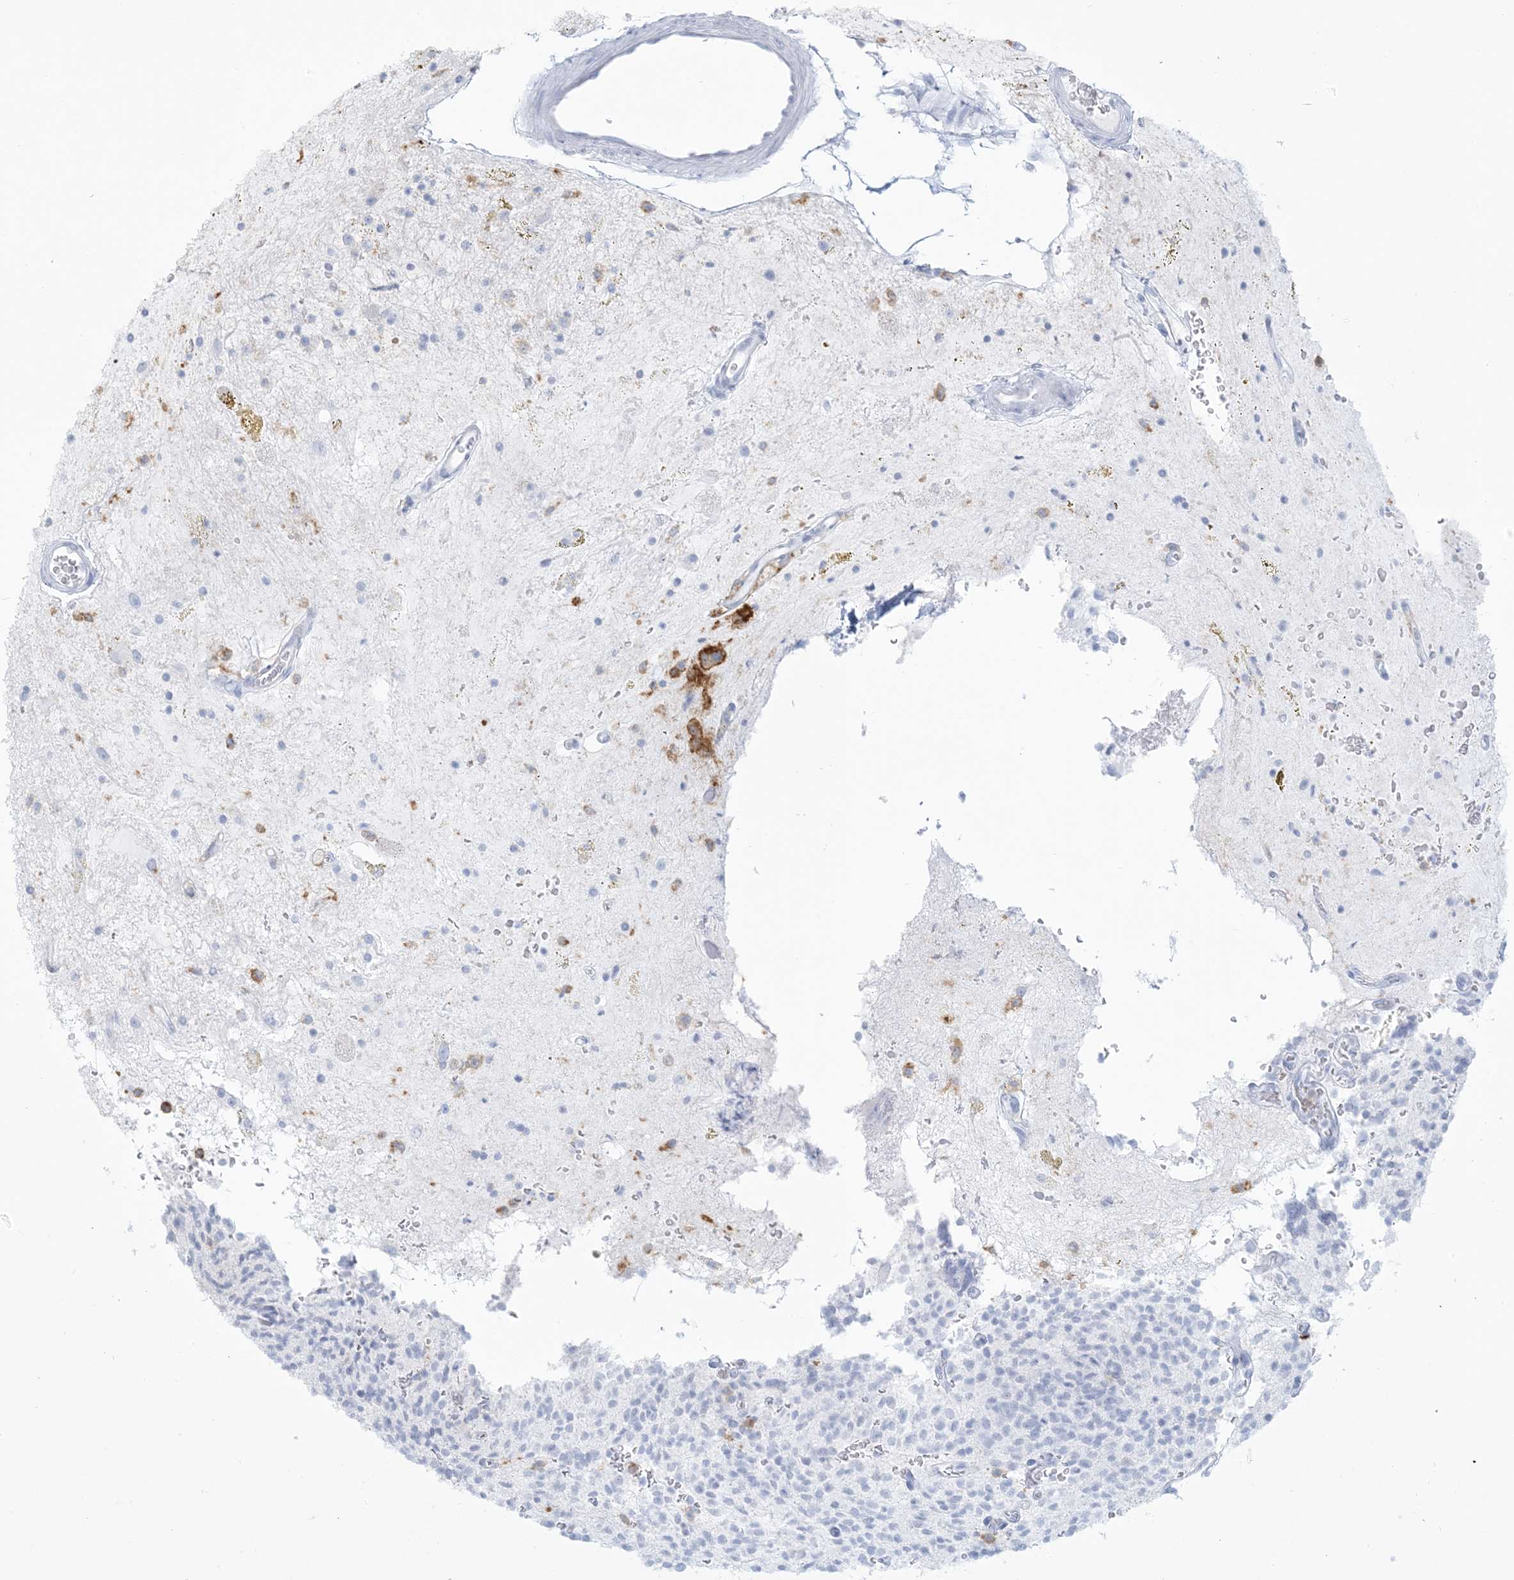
{"staining": {"intensity": "negative", "quantity": "none", "location": "none"}, "tissue": "glioma", "cell_type": "Tumor cells", "image_type": "cancer", "snomed": [{"axis": "morphology", "description": "Glioma, malignant, High grade"}, {"axis": "topography", "description": "Brain"}], "caption": "This histopathology image is of glioma stained with immunohistochemistry (IHC) to label a protein in brown with the nuclei are counter-stained blue. There is no staining in tumor cells.", "gene": "HLA-DRB1", "patient": {"sex": "male", "age": 34}}